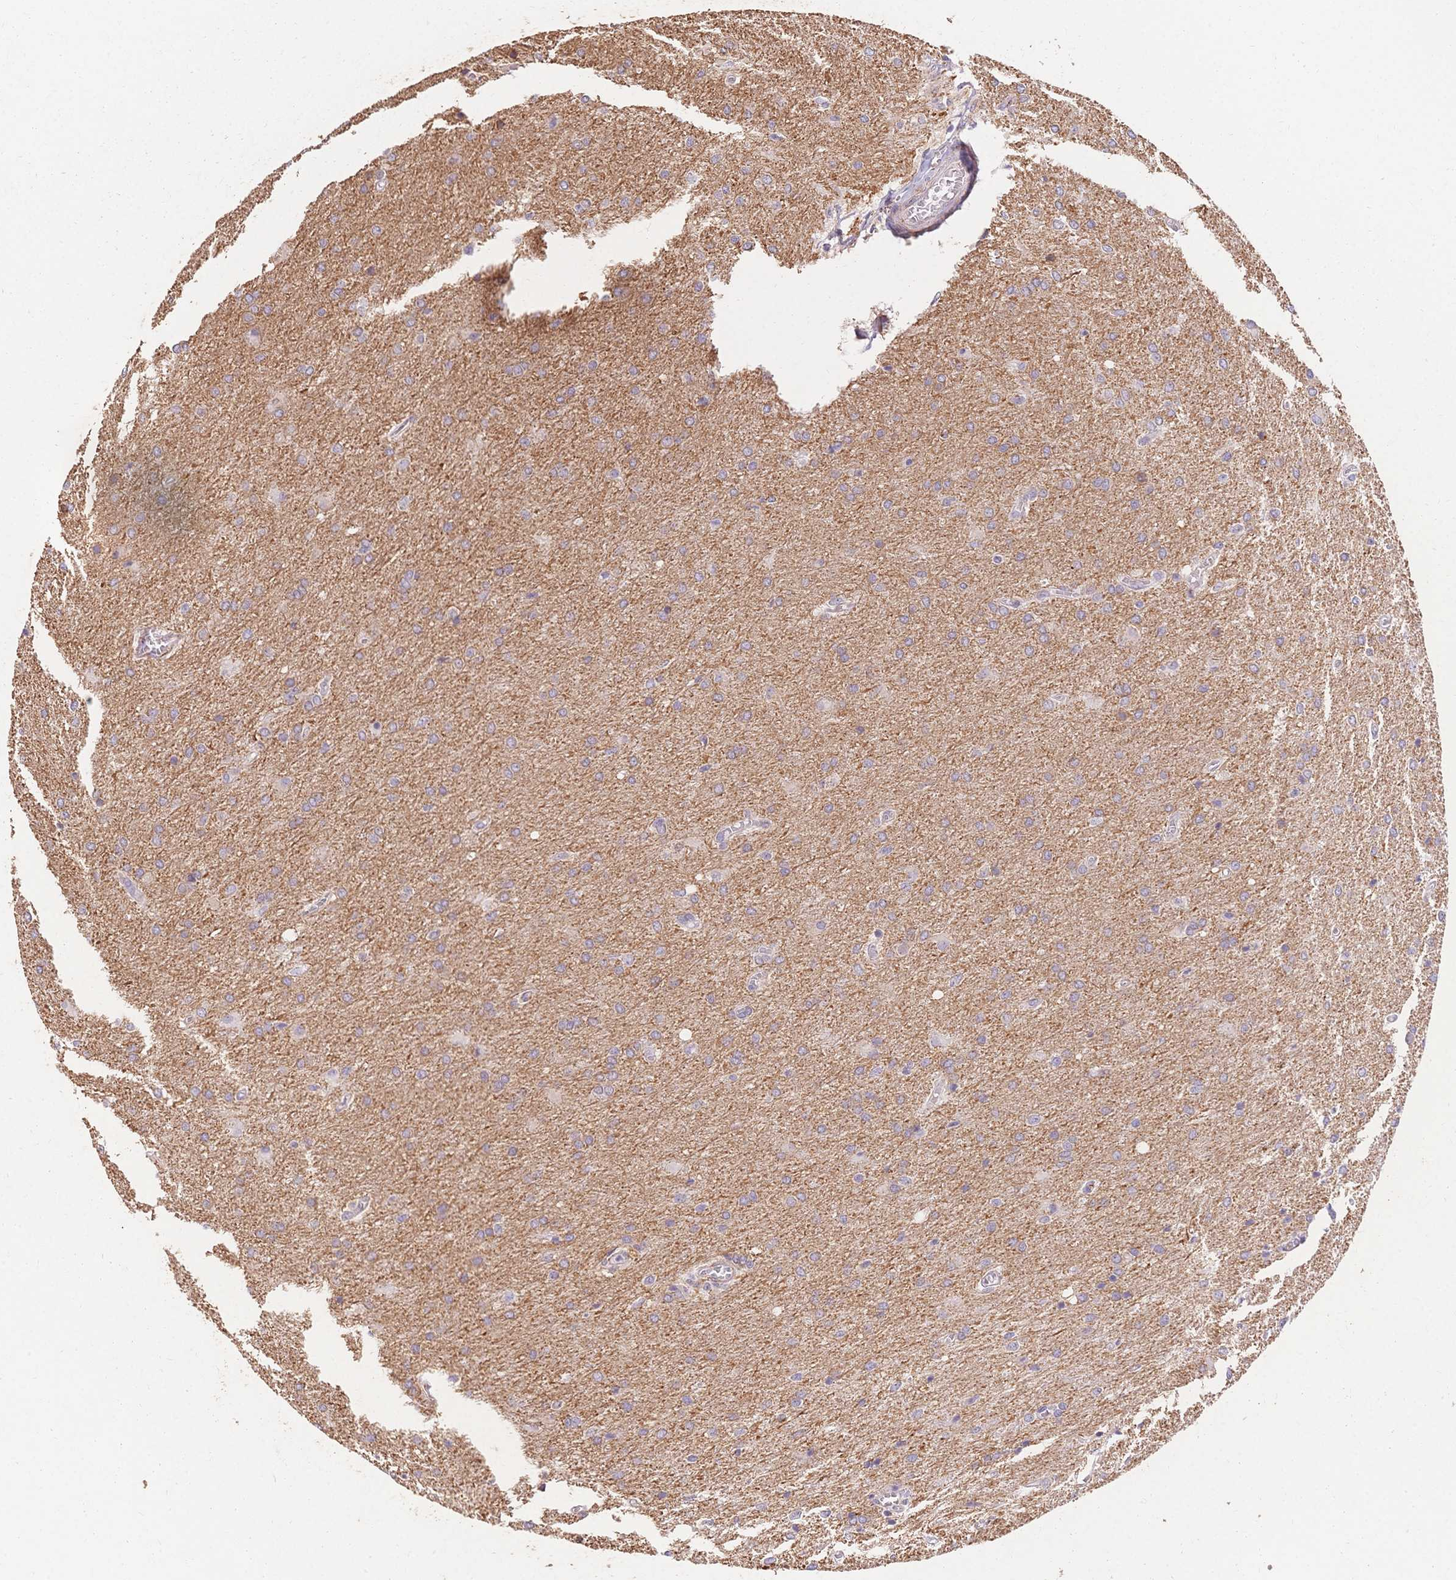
{"staining": {"intensity": "weak", "quantity": "<25%", "location": "cytoplasmic/membranous"}, "tissue": "glioma", "cell_type": "Tumor cells", "image_type": "cancer", "snomed": [{"axis": "morphology", "description": "Glioma, malignant, High grade"}, {"axis": "topography", "description": "Brain"}], "caption": "DAB (3,3'-diaminobenzidine) immunohistochemical staining of human high-grade glioma (malignant) exhibits no significant expression in tumor cells.", "gene": "HS3ST5", "patient": {"sex": "male", "age": 68}}